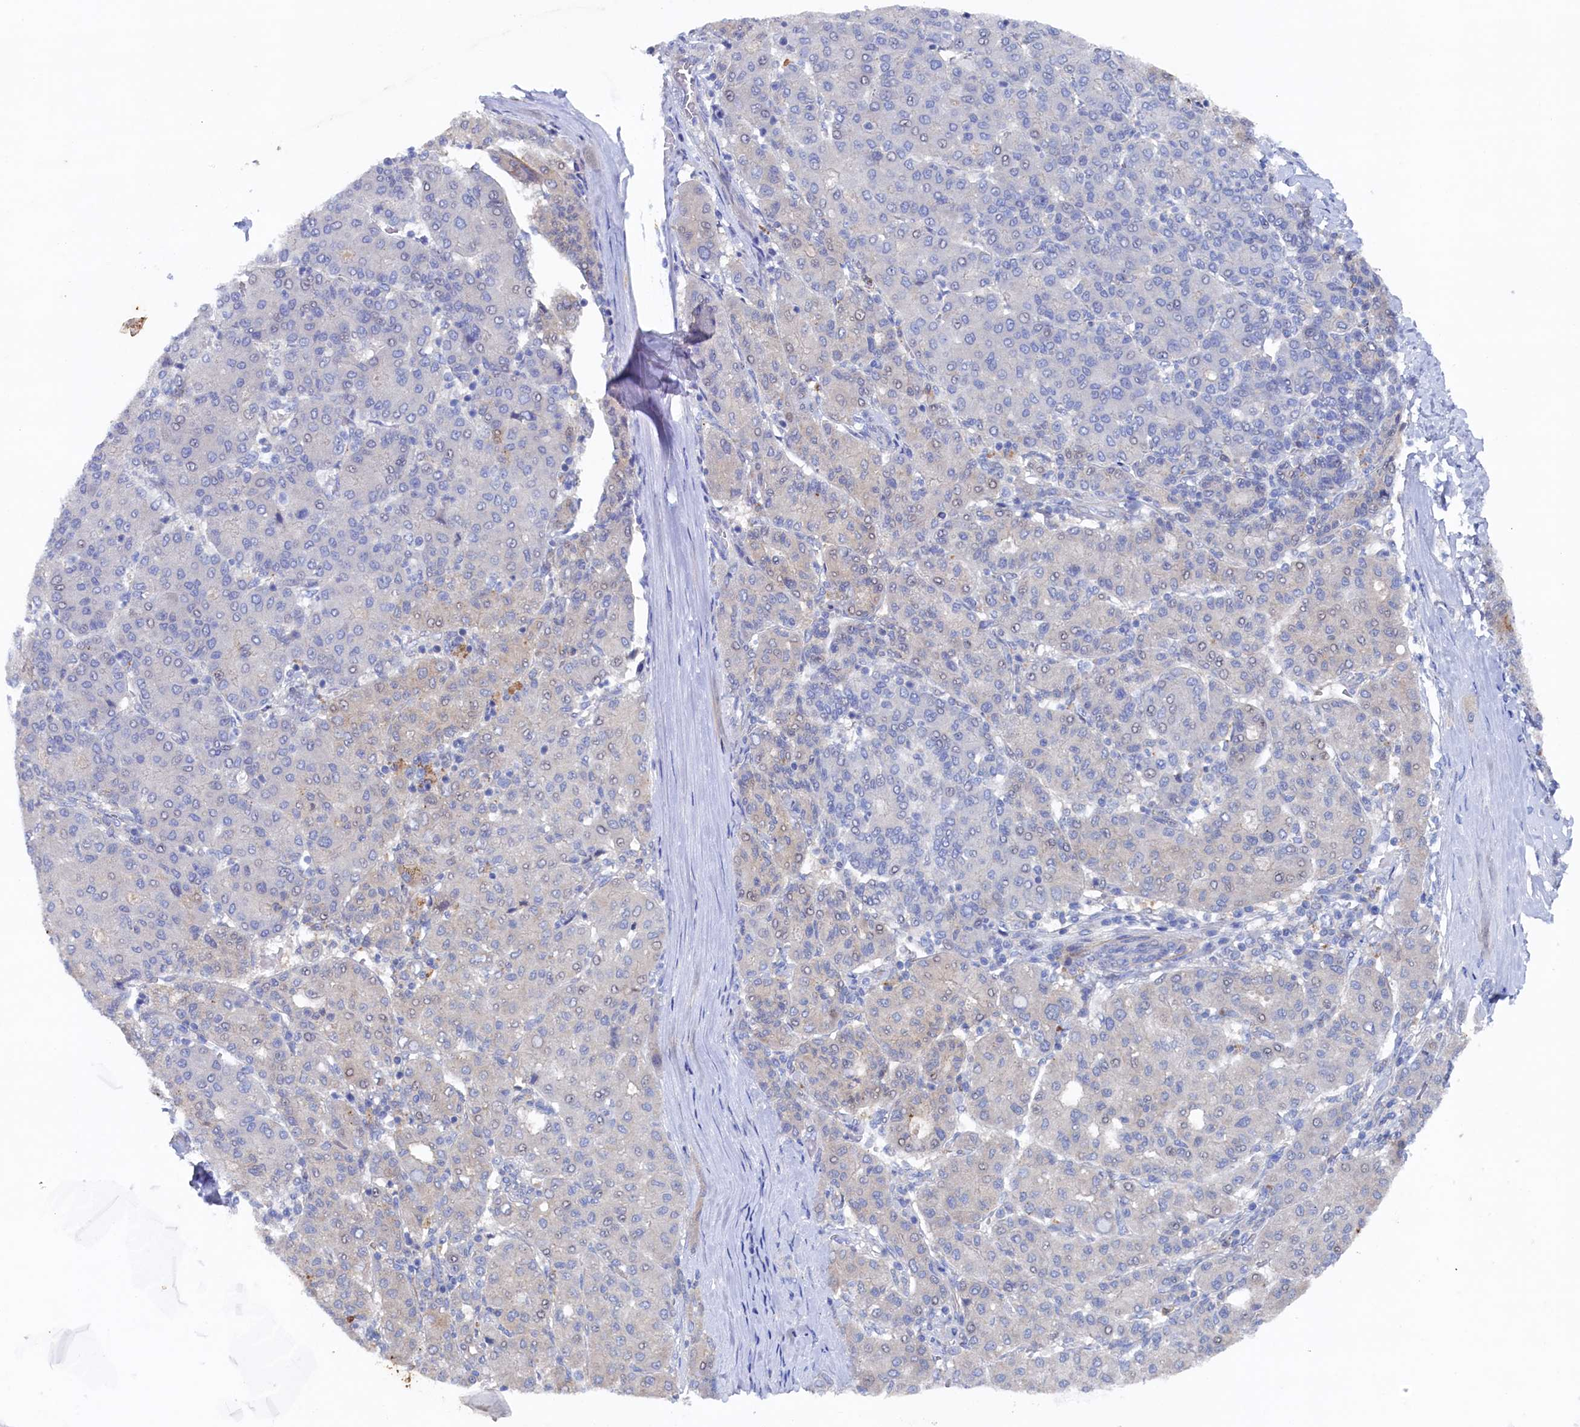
{"staining": {"intensity": "negative", "quantity": "none", "location": "none"}, "tissue": "liver cancer", "cell_type": "Tumor cells", "image_type": "cancer", "snomed": [{"axis": "morphology", "description": "Carcinoma, Hepatocellular, NOS"}, {"axis": "topography", "description": "Liver"}], "caption": "Immunohistochemistry (IHC) of liver cancer (hepatocellular carcinoma) demonstrates no staining in tumor cells.", "gene": "CBLIF", "patient": {"sex": "male", "age": 65}}